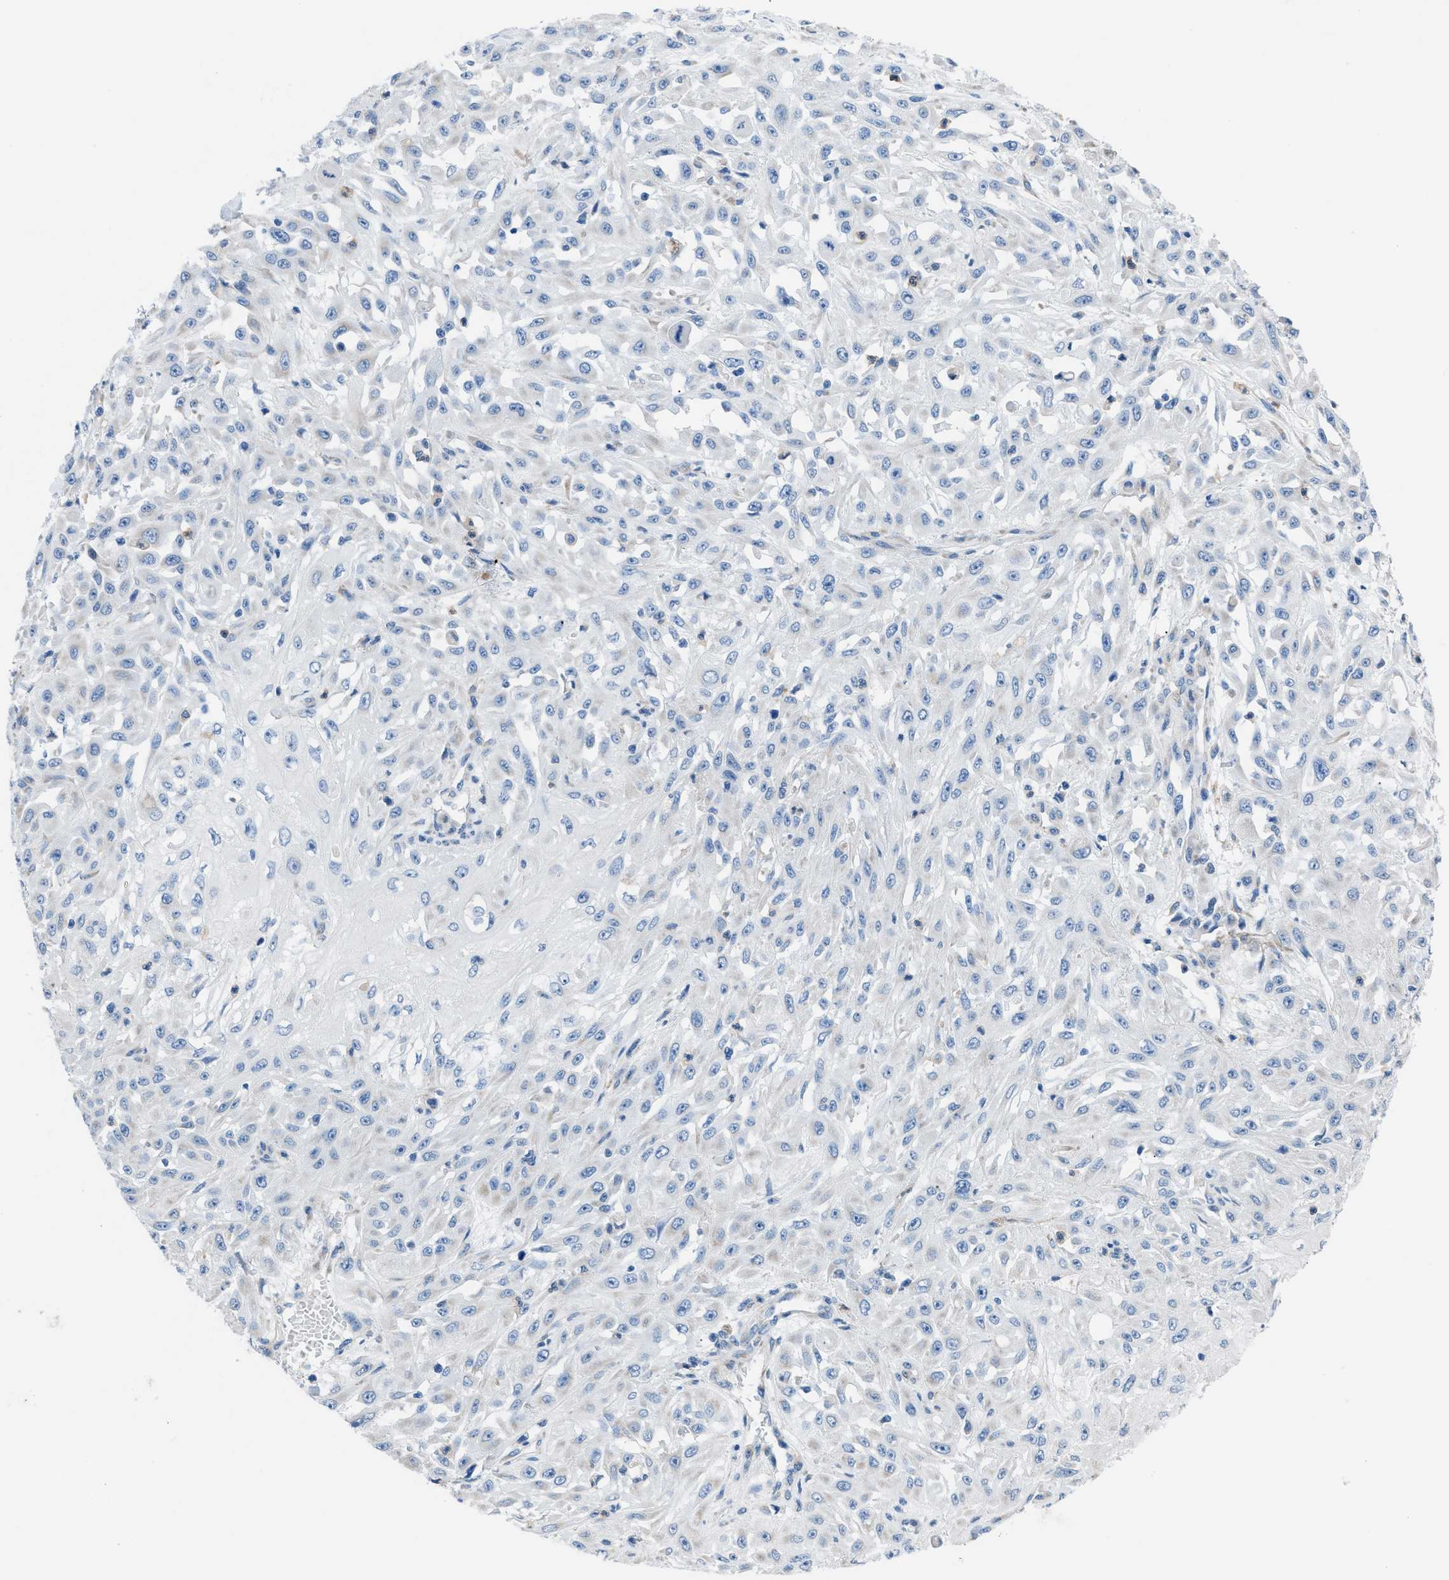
{"staining": {"intensity": "negative", "quantity": "none", "location": "none"}, "tissue": "skin cancer", "cell_type": "Tumor cells", "image_type": "cancer", "snomed": [{"axis": "morphology", "description": "Squamous cell carcinoma, NOS"}, {"axis": "morphology", "description": "Squamous cell carcinoma, metastatic, NOS"}, {"axis": "topography", "description": "Skin"}, {"axis": "topography", "description": "Lymph node"}], "caption": "Immunohistochemistry of skin cancer (metastatic squamous cell carcinoma) demonstrates no expression in tumor cells.", "gene": "ITPR1", "patient": {"sex": "male", "age": 75}}